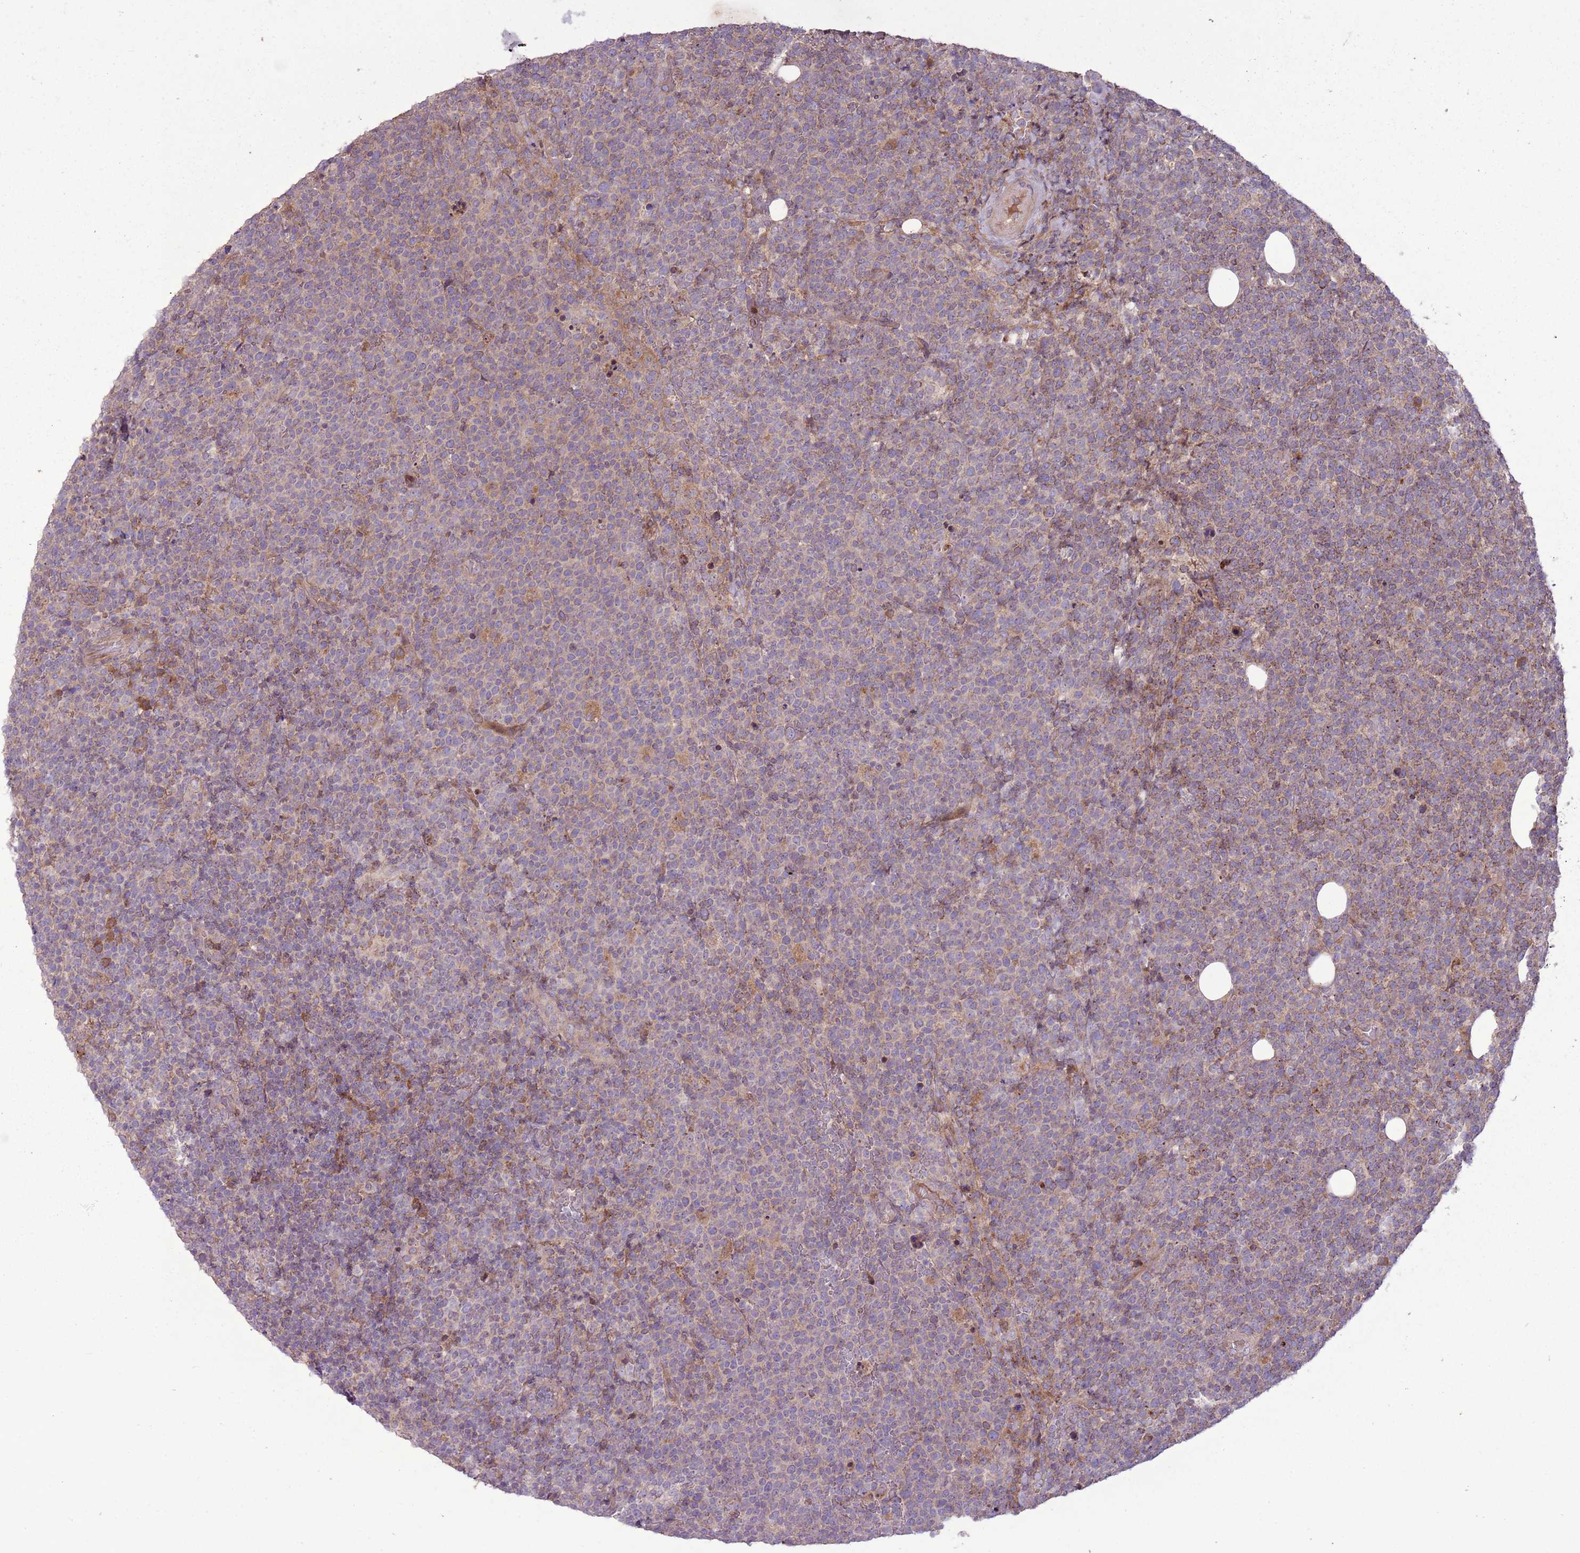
{"staining": {"intensity": "weak", "quantity": "<25%", "location": "cytoplasmic/membranous"}, "tissue": "lymphoma", "cell_type": "Tumor cells", "image_type": "cancer", "snomed": [{"axis": "morphology", "description": "Malignant lymphoma, non-Hodgkin's type, High grade"}, {"axis": "topography", "description": "Lymph node"}], "caption": "The immunohistochemistry (IHC) image has no significant expression in tumor cells of high-grade malignant lymphoma, non-Hodgkin's type tissue.", "gene": "ANKRD24", "patient": {"sex": "male", "age": 61}}